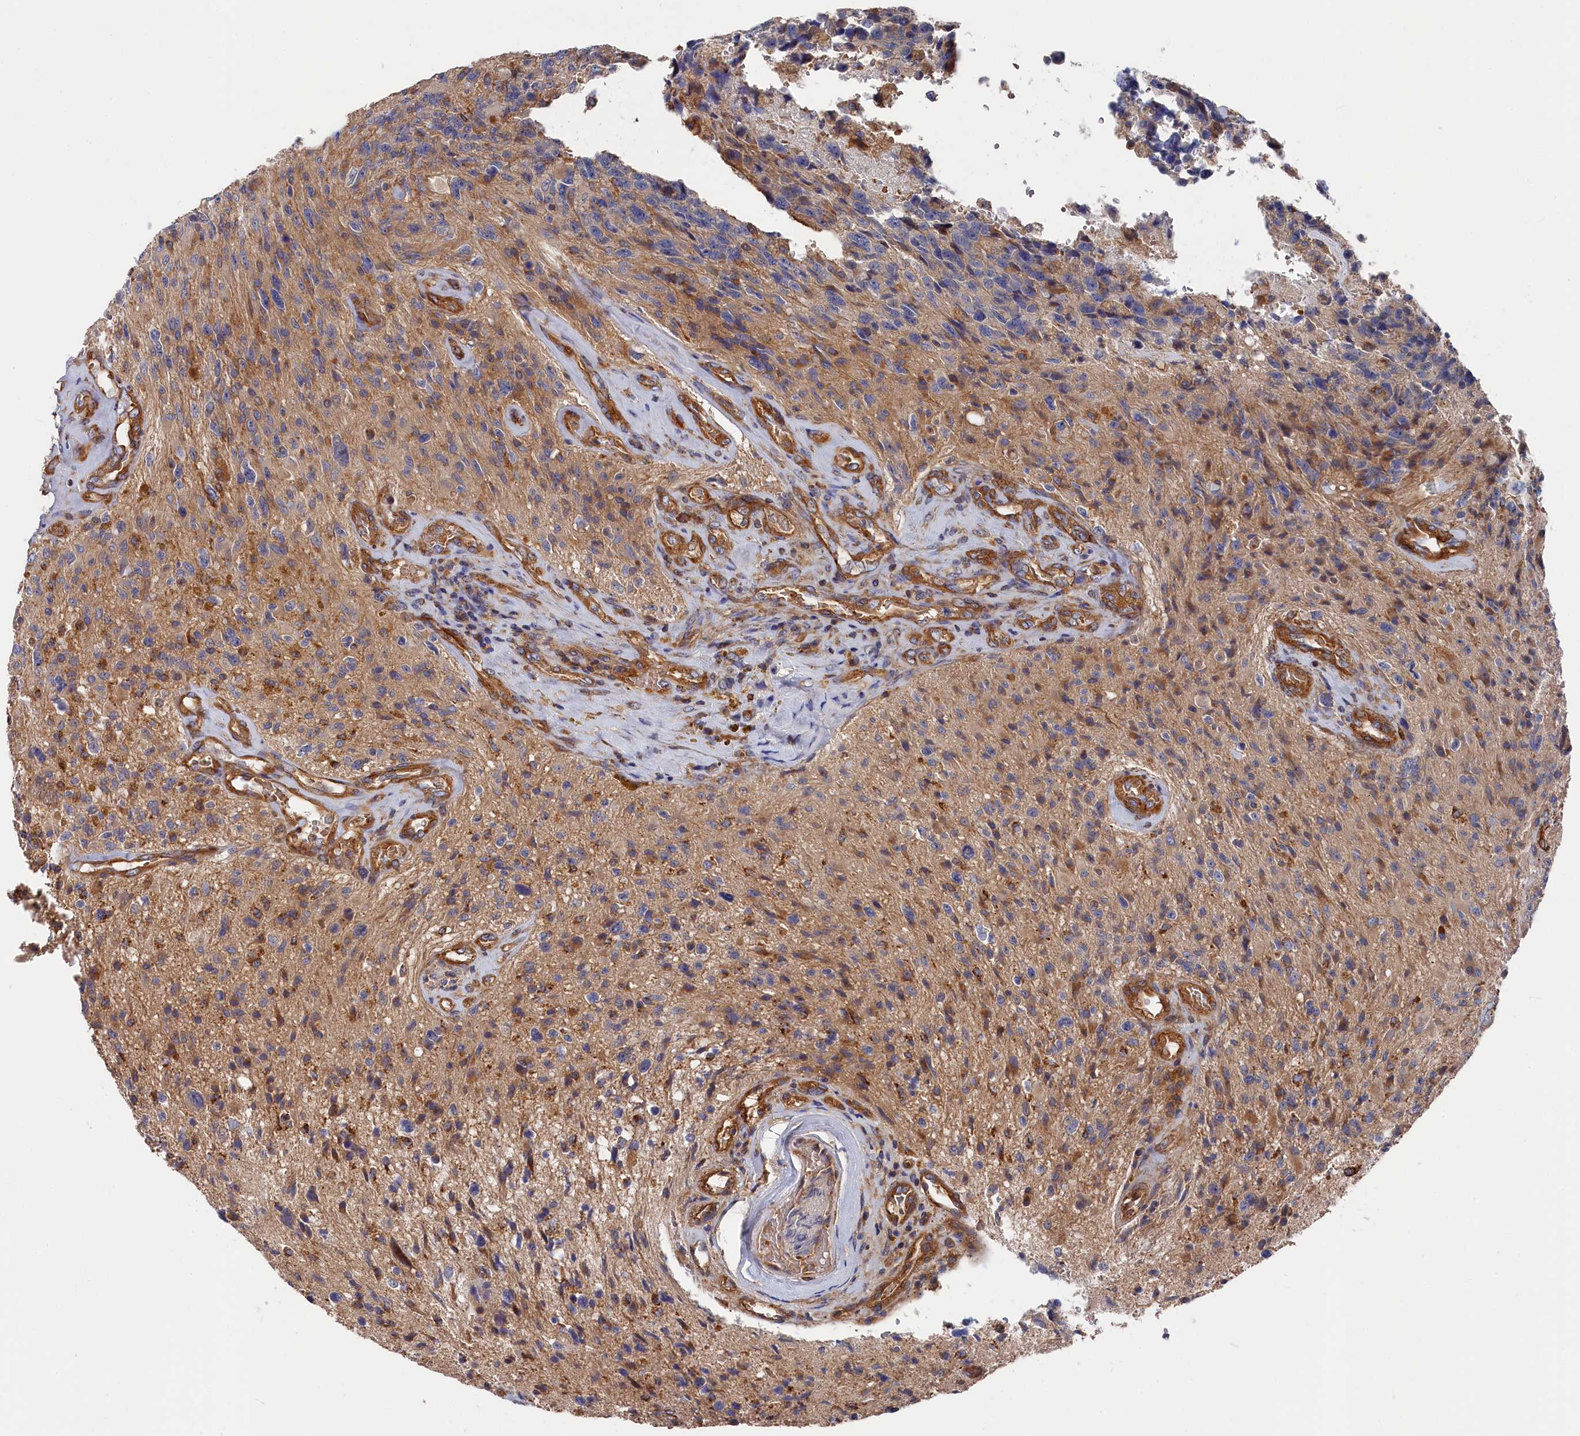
{"staining": {"intensity": "strong", "quantity": "<25%", "location": "cytoplasmic/membranous"}, "tissue": "glioma", "cell_type": "Tumor cells", "image_type": "cancer", "snomed": [{"axis": "morphology", "description": "Glioma, malignant, High grade"}, {"axis": "topography", "description": "Brain"}], "caption": "Protein expression analysis of human malignant glioma (high-grade) reveals strong cytoplasmic/membranous expression in approximately <25% of tumor cells. The protein of interest is stained brown, and the nuclei are stained in blue (DAB (3,3'-diaminobenzidine) IHC with brightfield microscopy, high magnification).", "gene": "LDHD", "patient": {"sex": "male", "age": 69}}